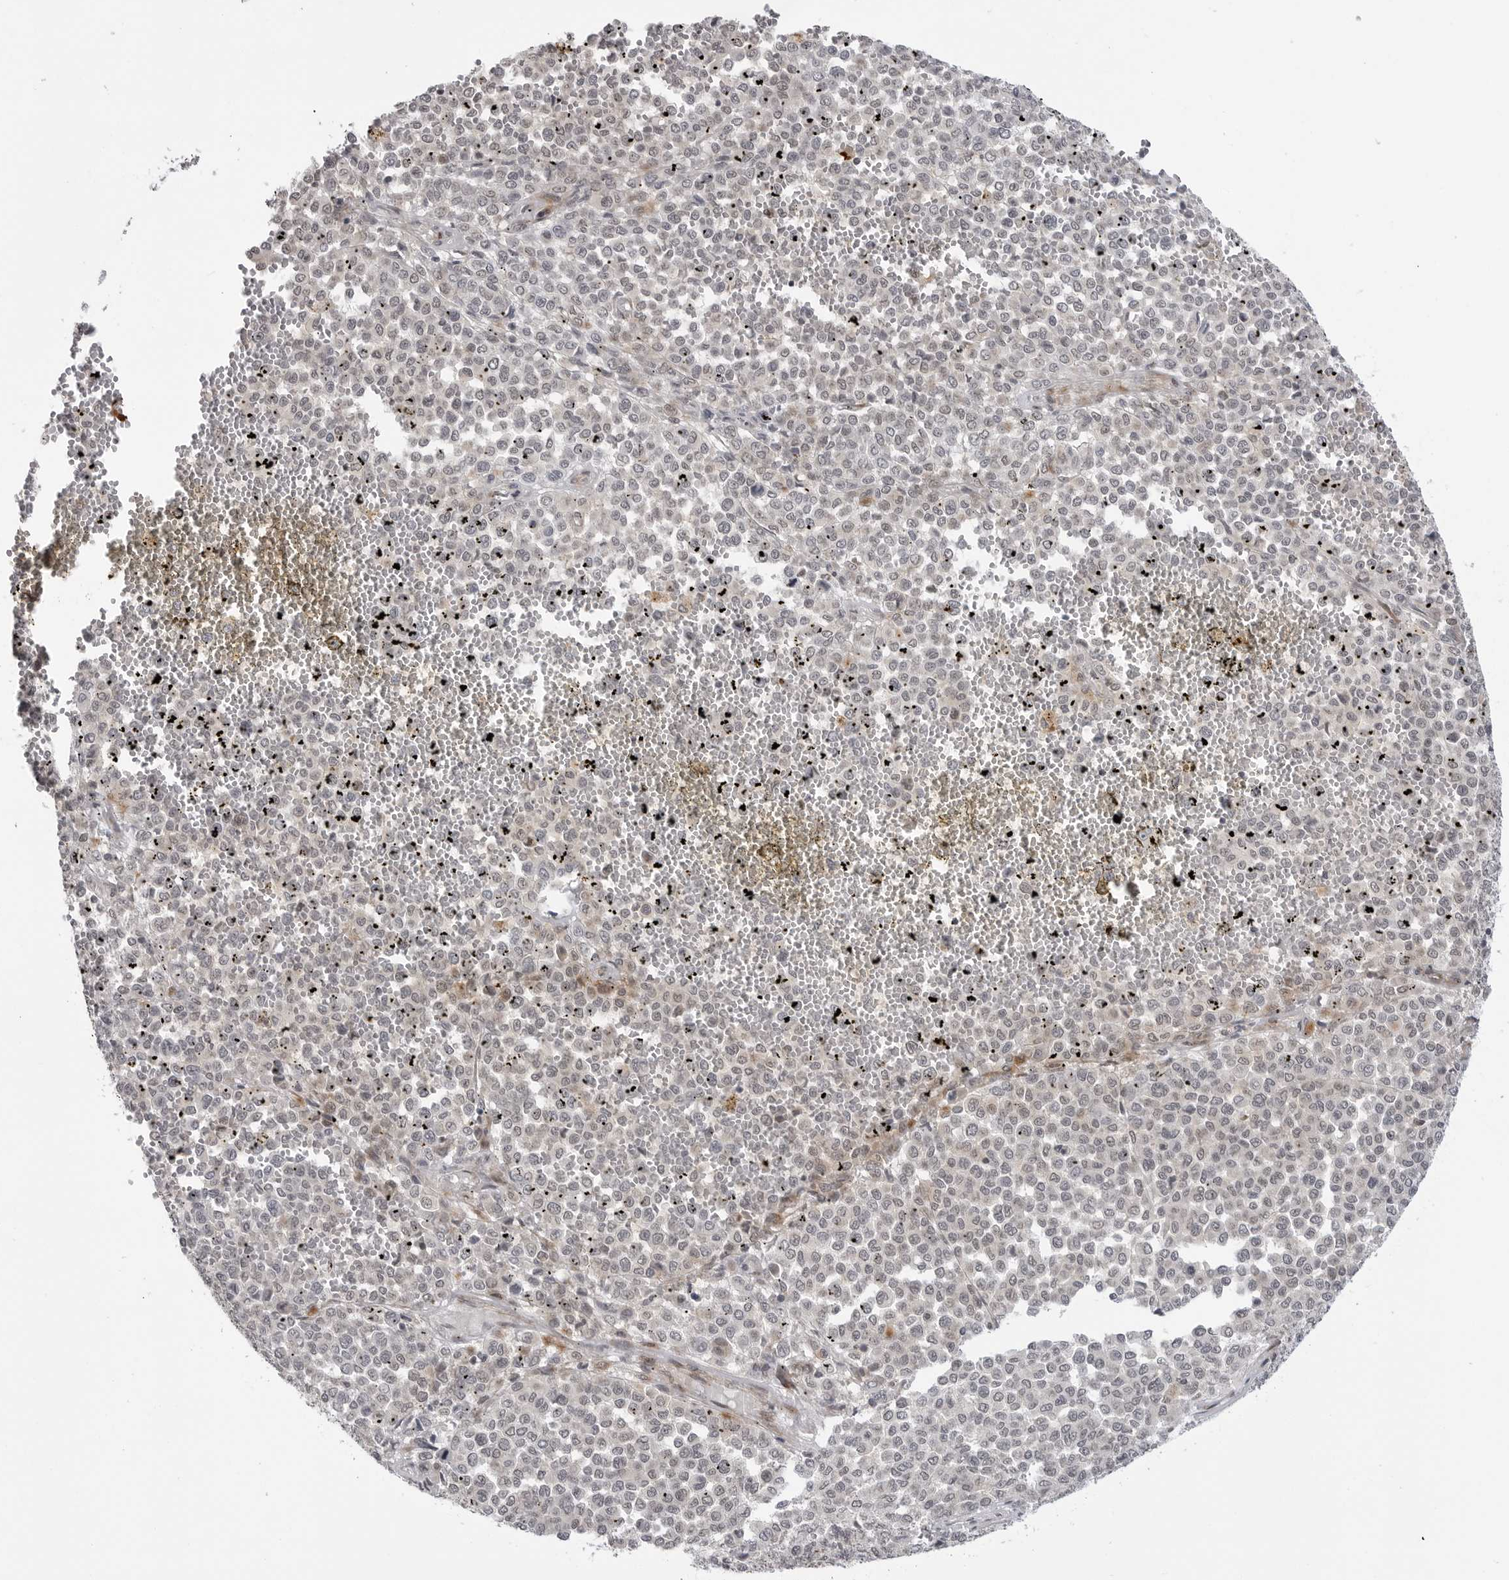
{"staining": {"intensity": "negative", "quantity": "none", "location": "none"}, "tissue": "melanoma", "cell_type": "Tumor cells", "image_type": "cancer", "snomed": [{"axis": "morphology", "description": "Malignant melanoma, Metastatic site"}, {"axis": "topography", "description": "Pancreas"}], "caption": "This image is of malignant melanoma (metastatic site) stained with immunohistochemistry to label a protein in brown with the nuclei are counter-stained blue. There is no positivity in tumor cells.", "gene": "ADAMTS5", "patient": {"sex": "female", "age": 30}}